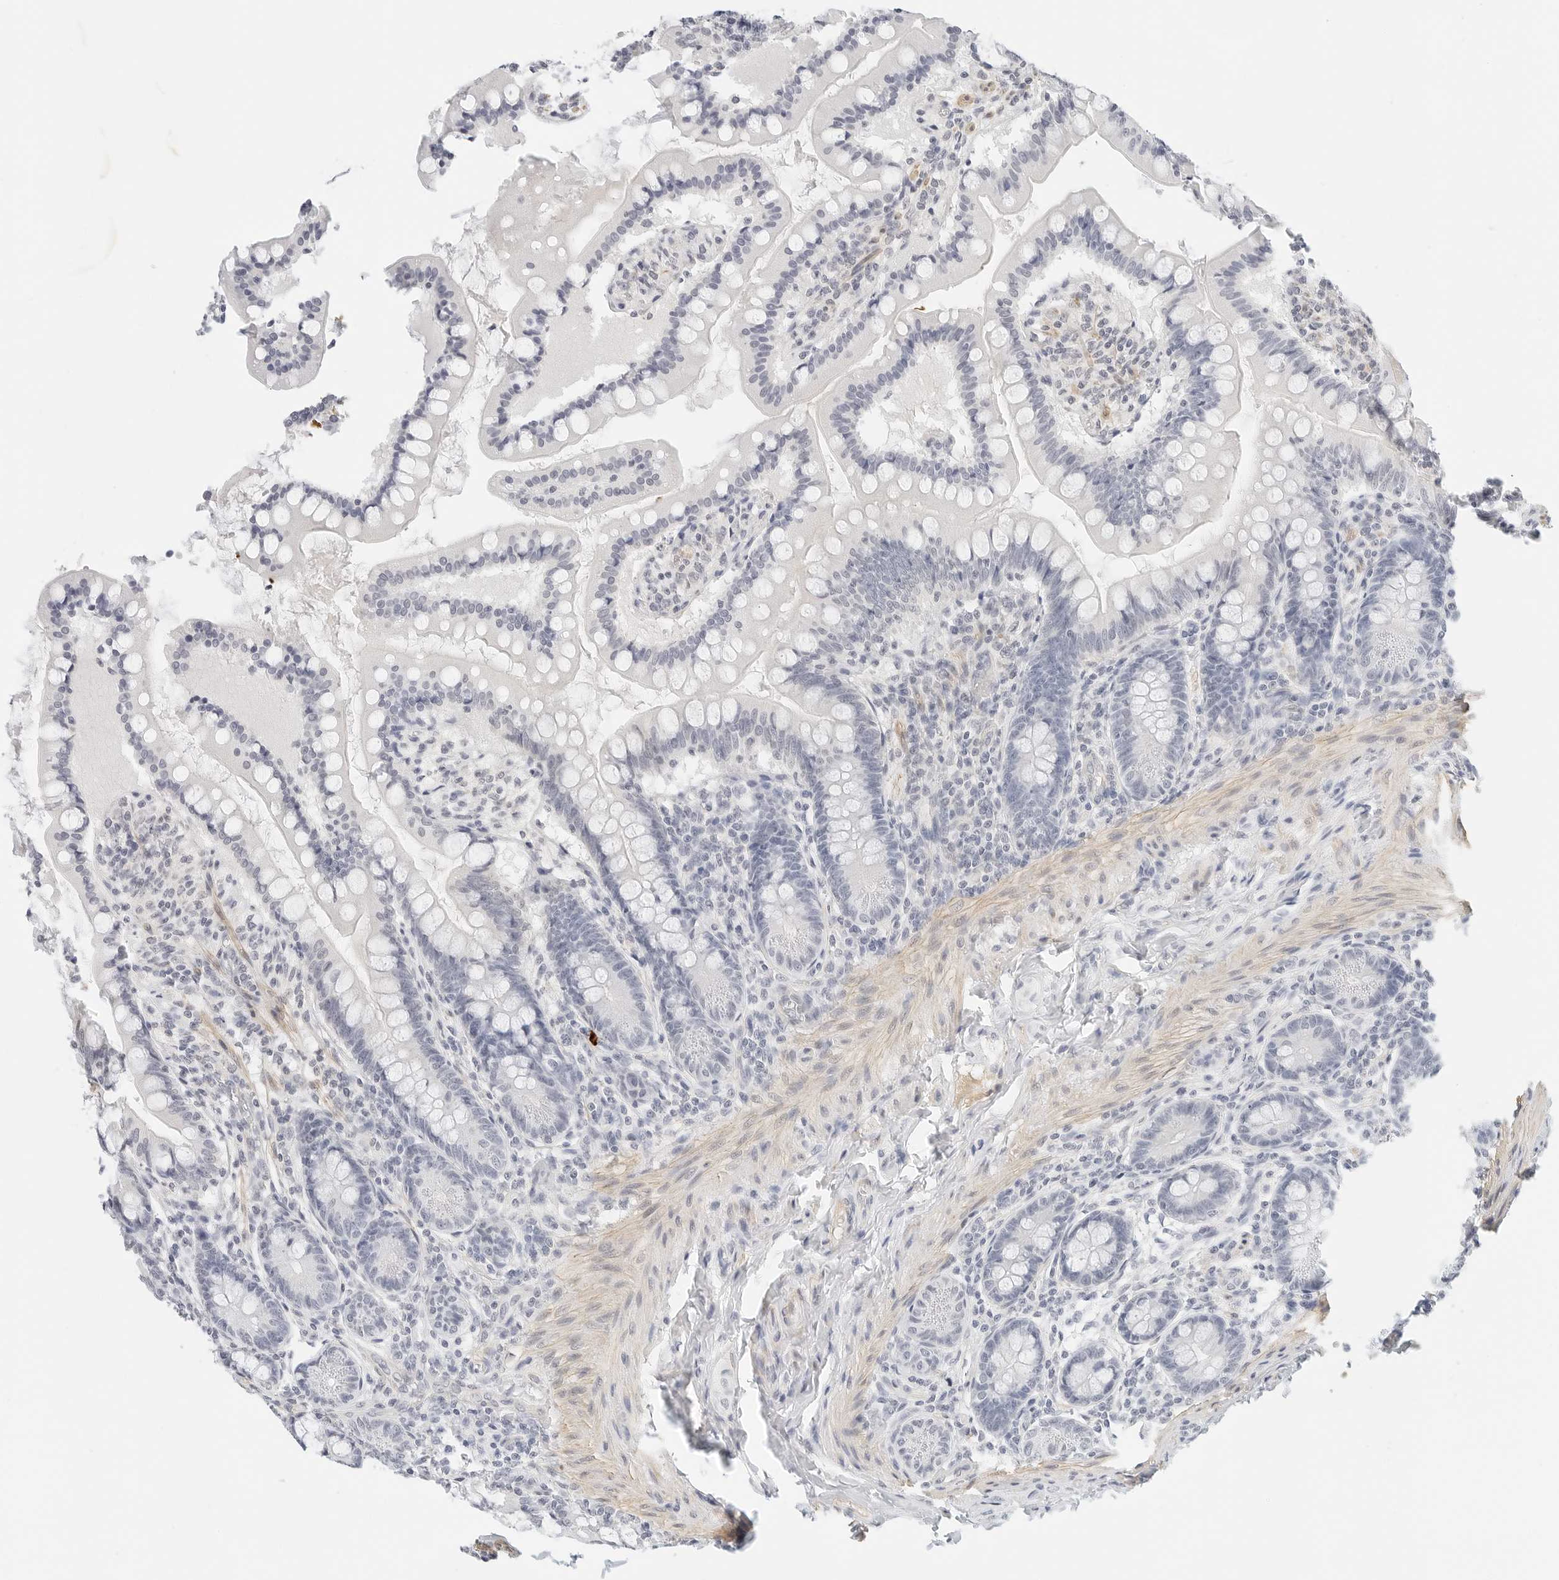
{"staining": {"intensity": "negative", "quantity": "none", "location": "none"}, "tissue": "small intestine", "cell_type": "Glandular cells", "image_type": "normal", "snomed": [{"axis": "morphology", "description": "Normal tissue, NOS"}, {"axis": "topography", "description": "Small intestine"}], "caption": "Glandular cells show no significant protein expression in normal small intestine. (DAB (3,3'-diaminobenzidine) immunohistochemistry, high magnification).", "gene": "PKDCC", "patient": {"sex": "male", "age": 7}}